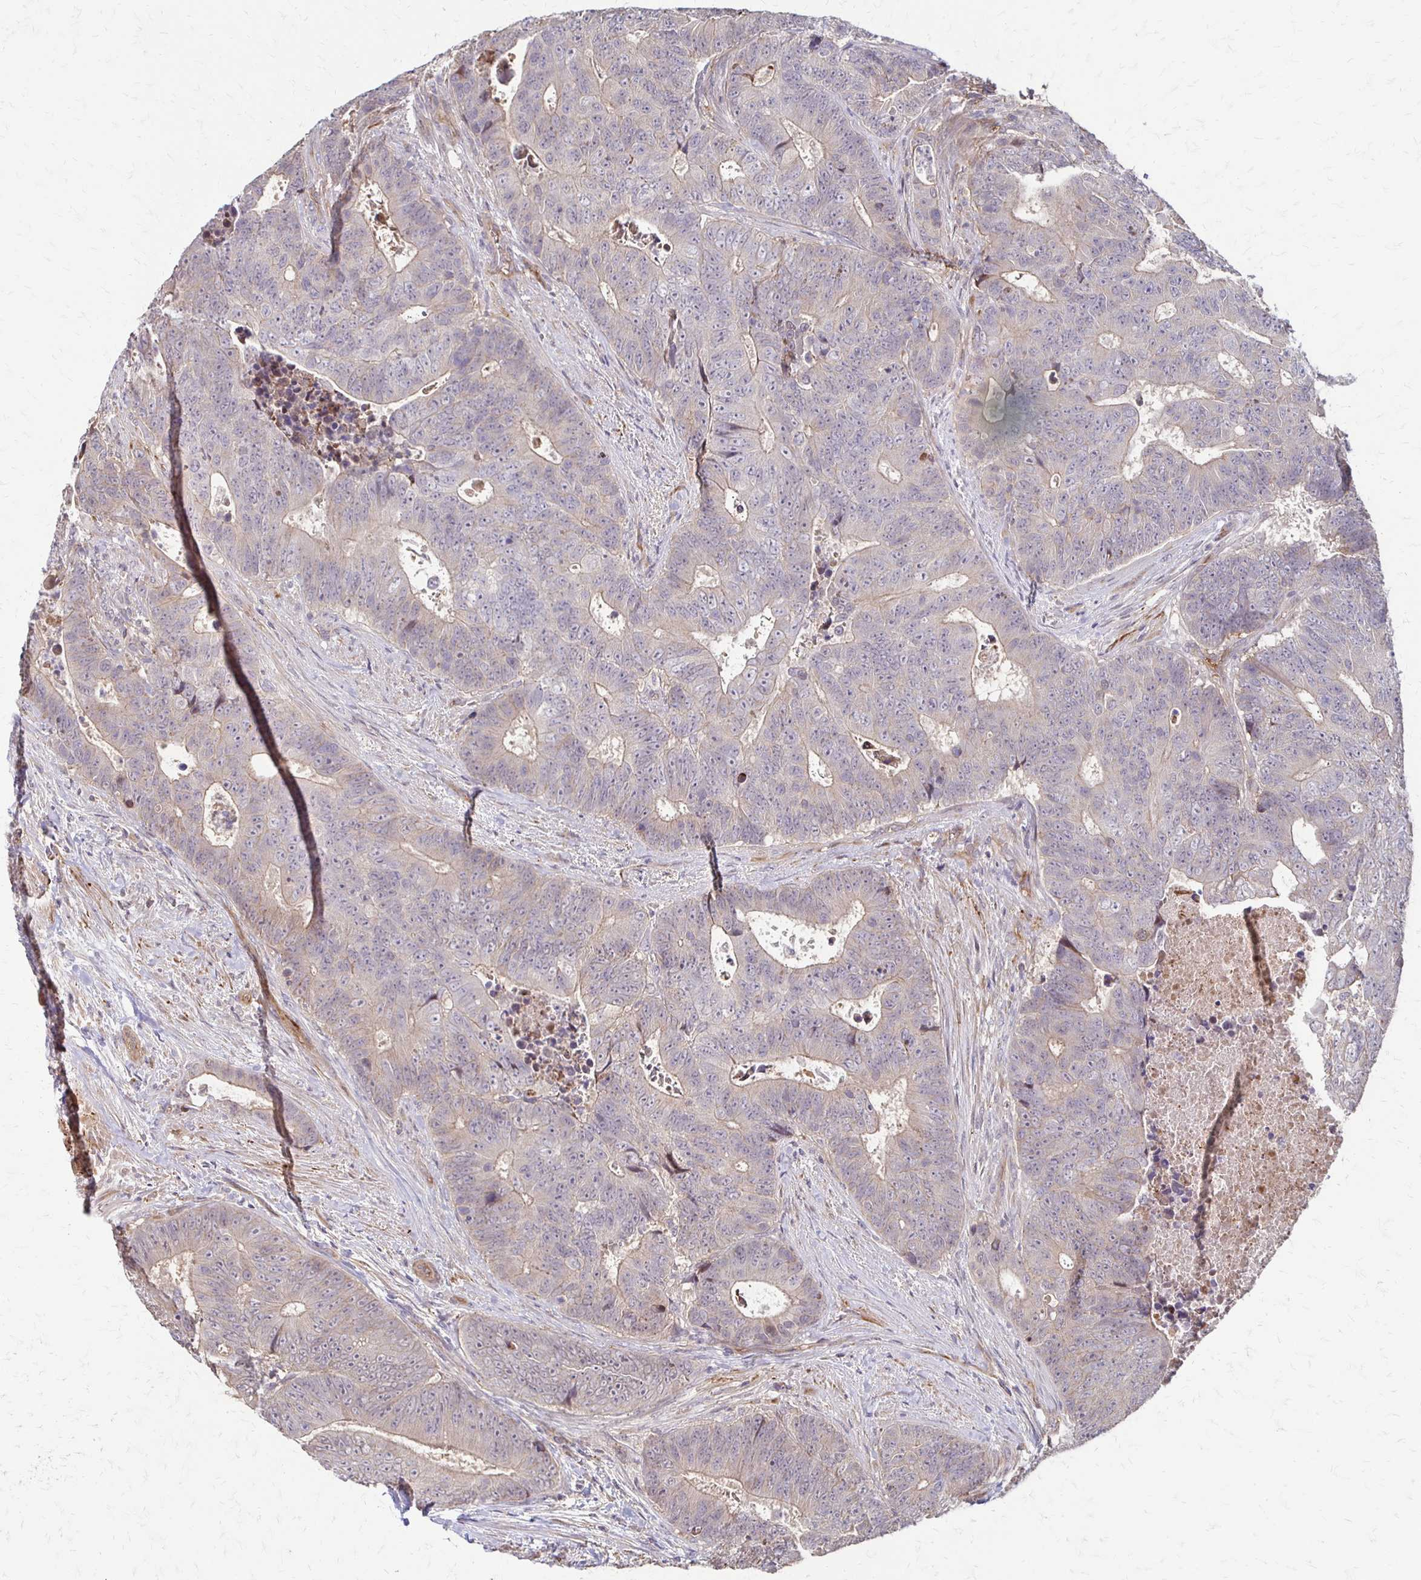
{"staining": {"intensity": "negative", "quantity": "none", "location": "none"}, "tissue": "colorectal cancer", "cell_type": "Tumor cells", "image_type": "cancer", "snomed": [{"axis": "morphology", "description": "Adenocarcinoma, NOS"}, {"axis": "topography", "description": "Colon"}], "caption": "High magnification brightfield microscopy of colorectal cancer (adenocarcinoma) stained with DAB (brown) and counterstained with hematoxylin (blue): tumor cells show no significant positivity.", "gene": "CFL2", "patient": {"sex": "female", "age": 48}}